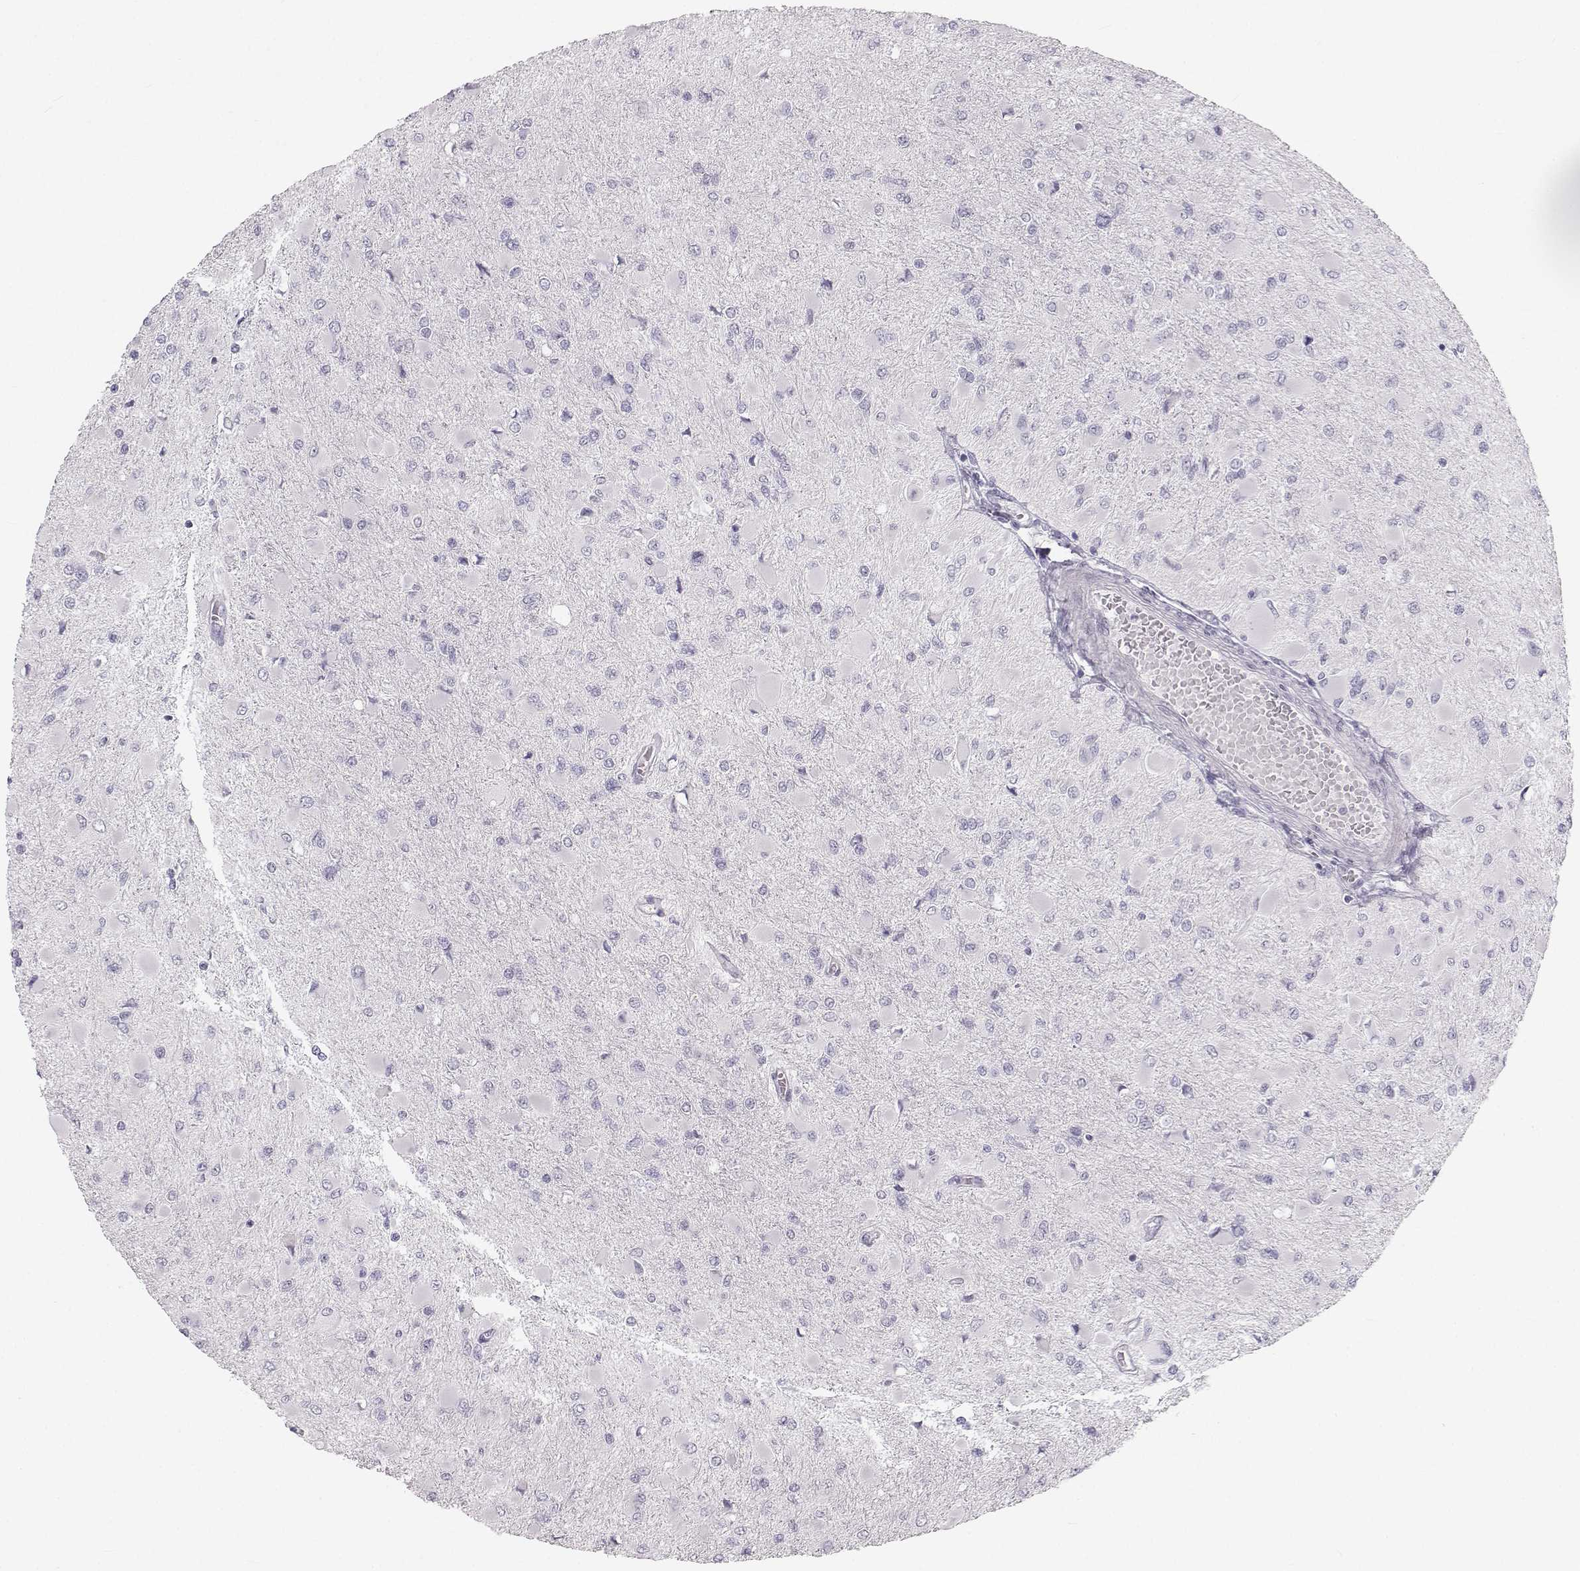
{"staining": {"intensity": "negative", "quantity": "none", "location": "none"}, "tissue": "glioma", "cell_type": "Tumor cells", "image_type": "cancer", "snomed": [{"axis": "morphology", "description": "Glioma, malignant, High grade"}, {"axis": "topography", "description": "Cerebral cortex"}], "caption": "This is an immunohistochemistry photomicrograph of glioma. There is no expression in tumor cells.", "gene": "OIP5", "patient": {"sex": "female", "age": 36}}